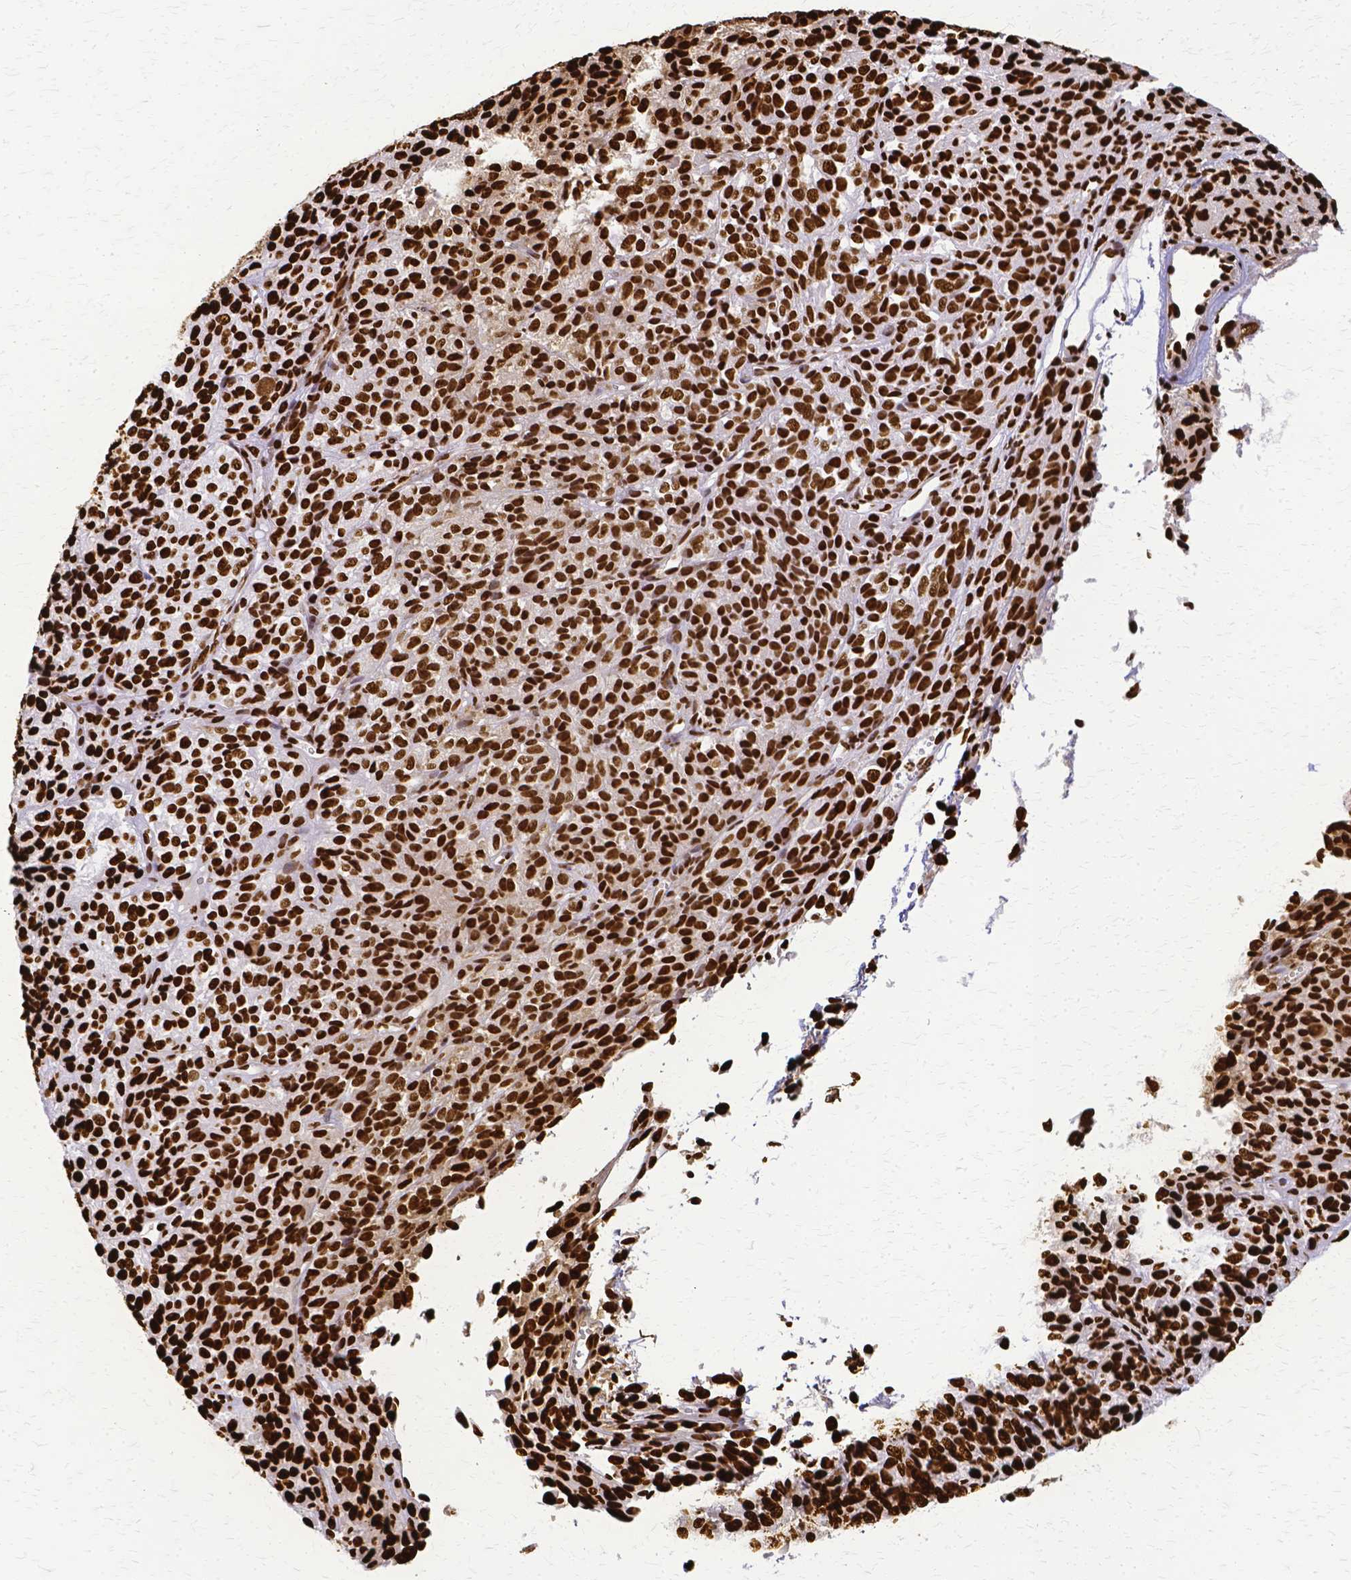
{"staining": {"intensity": "strong", "quantity": ">75%", "location": "nuclear"}, "tissue": "melanoma", "cell_type": "Tumor cells", "image_type": "cancer", "snomed": [{"axis": "morphology", "description": "Malignant melanoma, Metastatic site"}, {"axis": "topography", "description": "Brain"}], "caption": "High-magnification brightfield microscopy of malignant melanoma (metastatic site) stained with DAB (brown) and counterstained with hematoxylin (blue). tumor cells exhibit strong nuclear expression is present in approximately>75% of cells.", "gene": "SFPQ", "patient": {"sex": "female", "age": 56}}